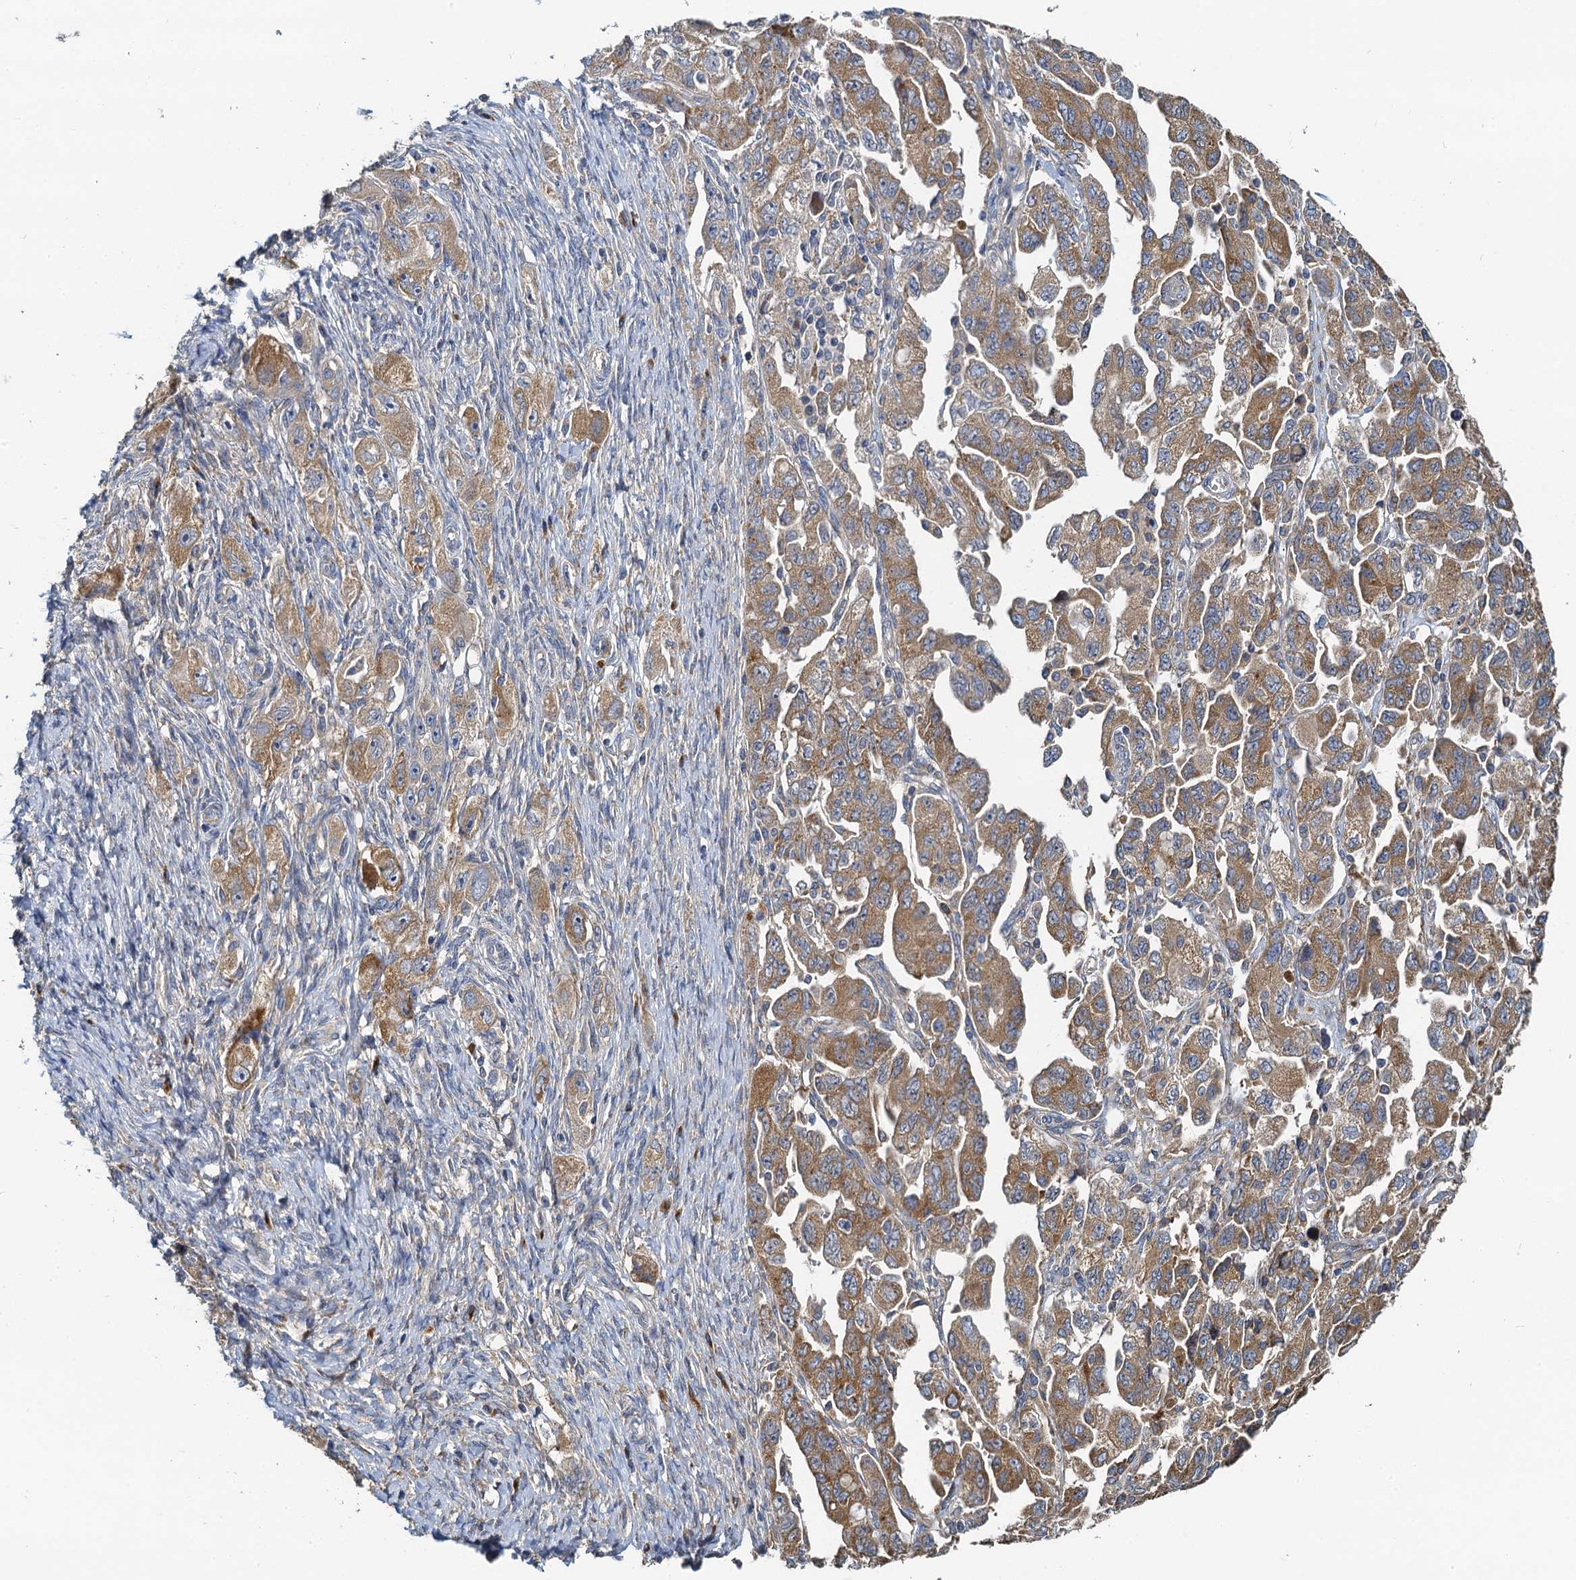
{"staining": {"intensity": "moderate", "quantity": "25%-75%", "location": "cytoplasmic/membranous"}, "tissue": "ovarian cancer", "cell_type": "Tumor cells", "image_type": "cancer", "snomed": [{"axis": "morphology", "description": "Carcinoma, NOS"}, {"axis": "morphology", "description": "Cystadenocarcinoma, serous, NOS"}, {"axis": "topography", "description": "Ovary"}], "caption": "The photomicrograph demonstrates a brown stain indicating the presence of a protein in the cytoplasmic/membranous of tumor cells in ovarian cancer (carcinoma). The staining was performed using DAB, with brown indicating positive protein expression. Nuclei are stained blue with hematoxylin.", "gene": "NKAPD1", "patient": {"sex": "female", "age": 69}}